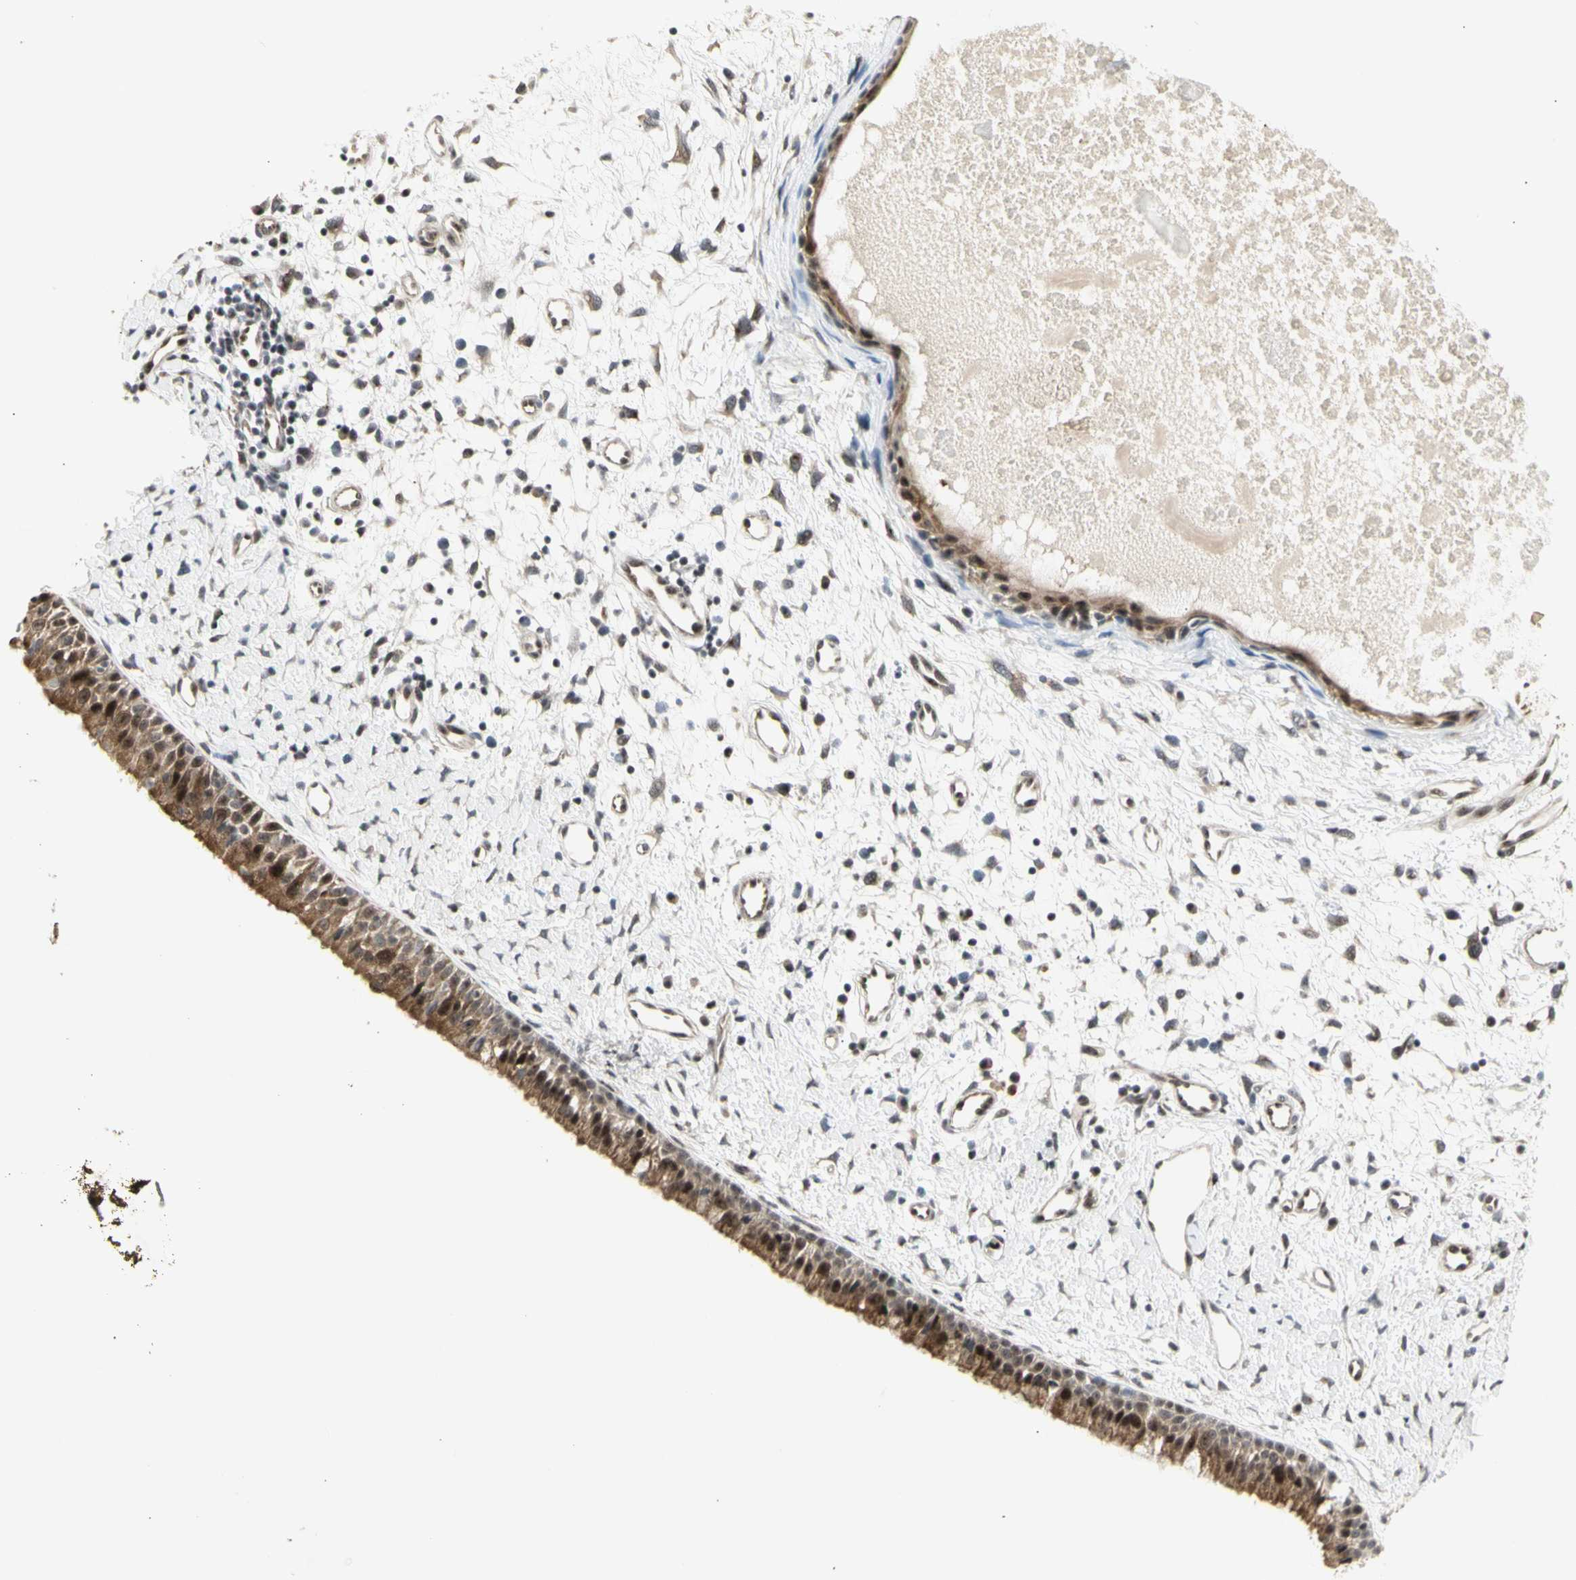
{"staining": {"intensity": "moderate", "quantity": ">75%", "location": "cytoplasmic/membranous,nuclear"}, "tissue": "nasopharynx", "cell_type": "Respiratory epithelial cells", "image_type": "normal", "snomed": [{"axis": "morphology", "description": "Normal tissue, NOS"}, {"axis": "topography", "description": "Nasopharynx"}], "caption": "Immunohistochemical staining of normal human nasopharynx displays medium levels of moderate cytoplasmic/membranous,nuclear positivity in approximately >75% of respiratory epithelial cells. (Stains: DAB (3,3'-diaminobenzidine) in brown, nuclei in blue, Microscopy: brightfield microscopy at high magnification).", "gene": "DHRS7B", "patient": {"sex": "male", "age": 22}}